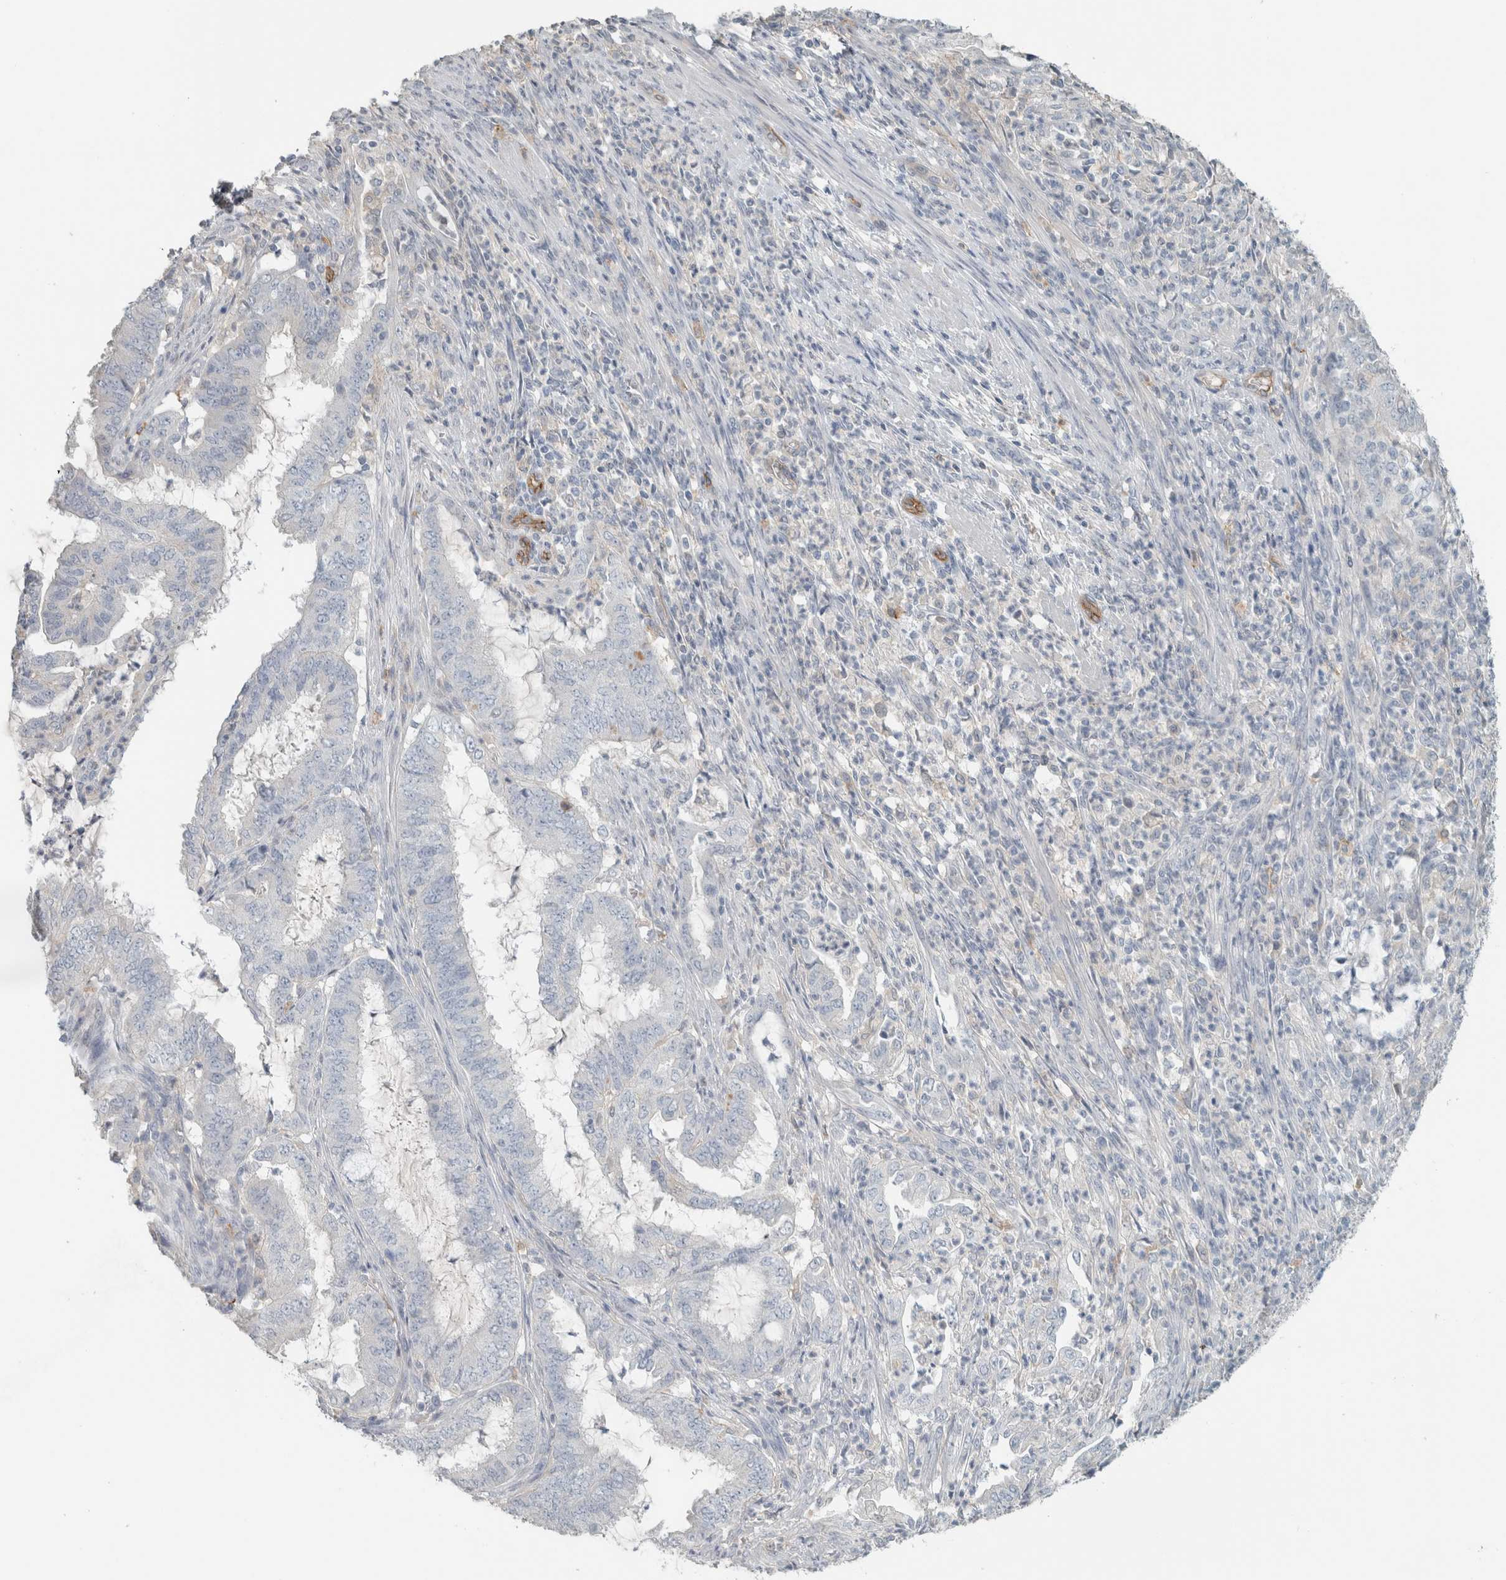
{"staining": {"intensity": "negative", "quantity": "none", "location": "none"}, "tissue": "endometrial cancer", "cell_type": "Tumor cells", "image_type": "cancer", "snomed": [{"axis": "morphology", "description": "Adenocarcinoma, NOS"}, {"axis": "topography", "description": "Endometrium"}], "caption": "Tumor cells show no significant protein positivity in endometrial cancer.", "gene": "SCIN", "patient": {"sex": "female", "age": 49}}